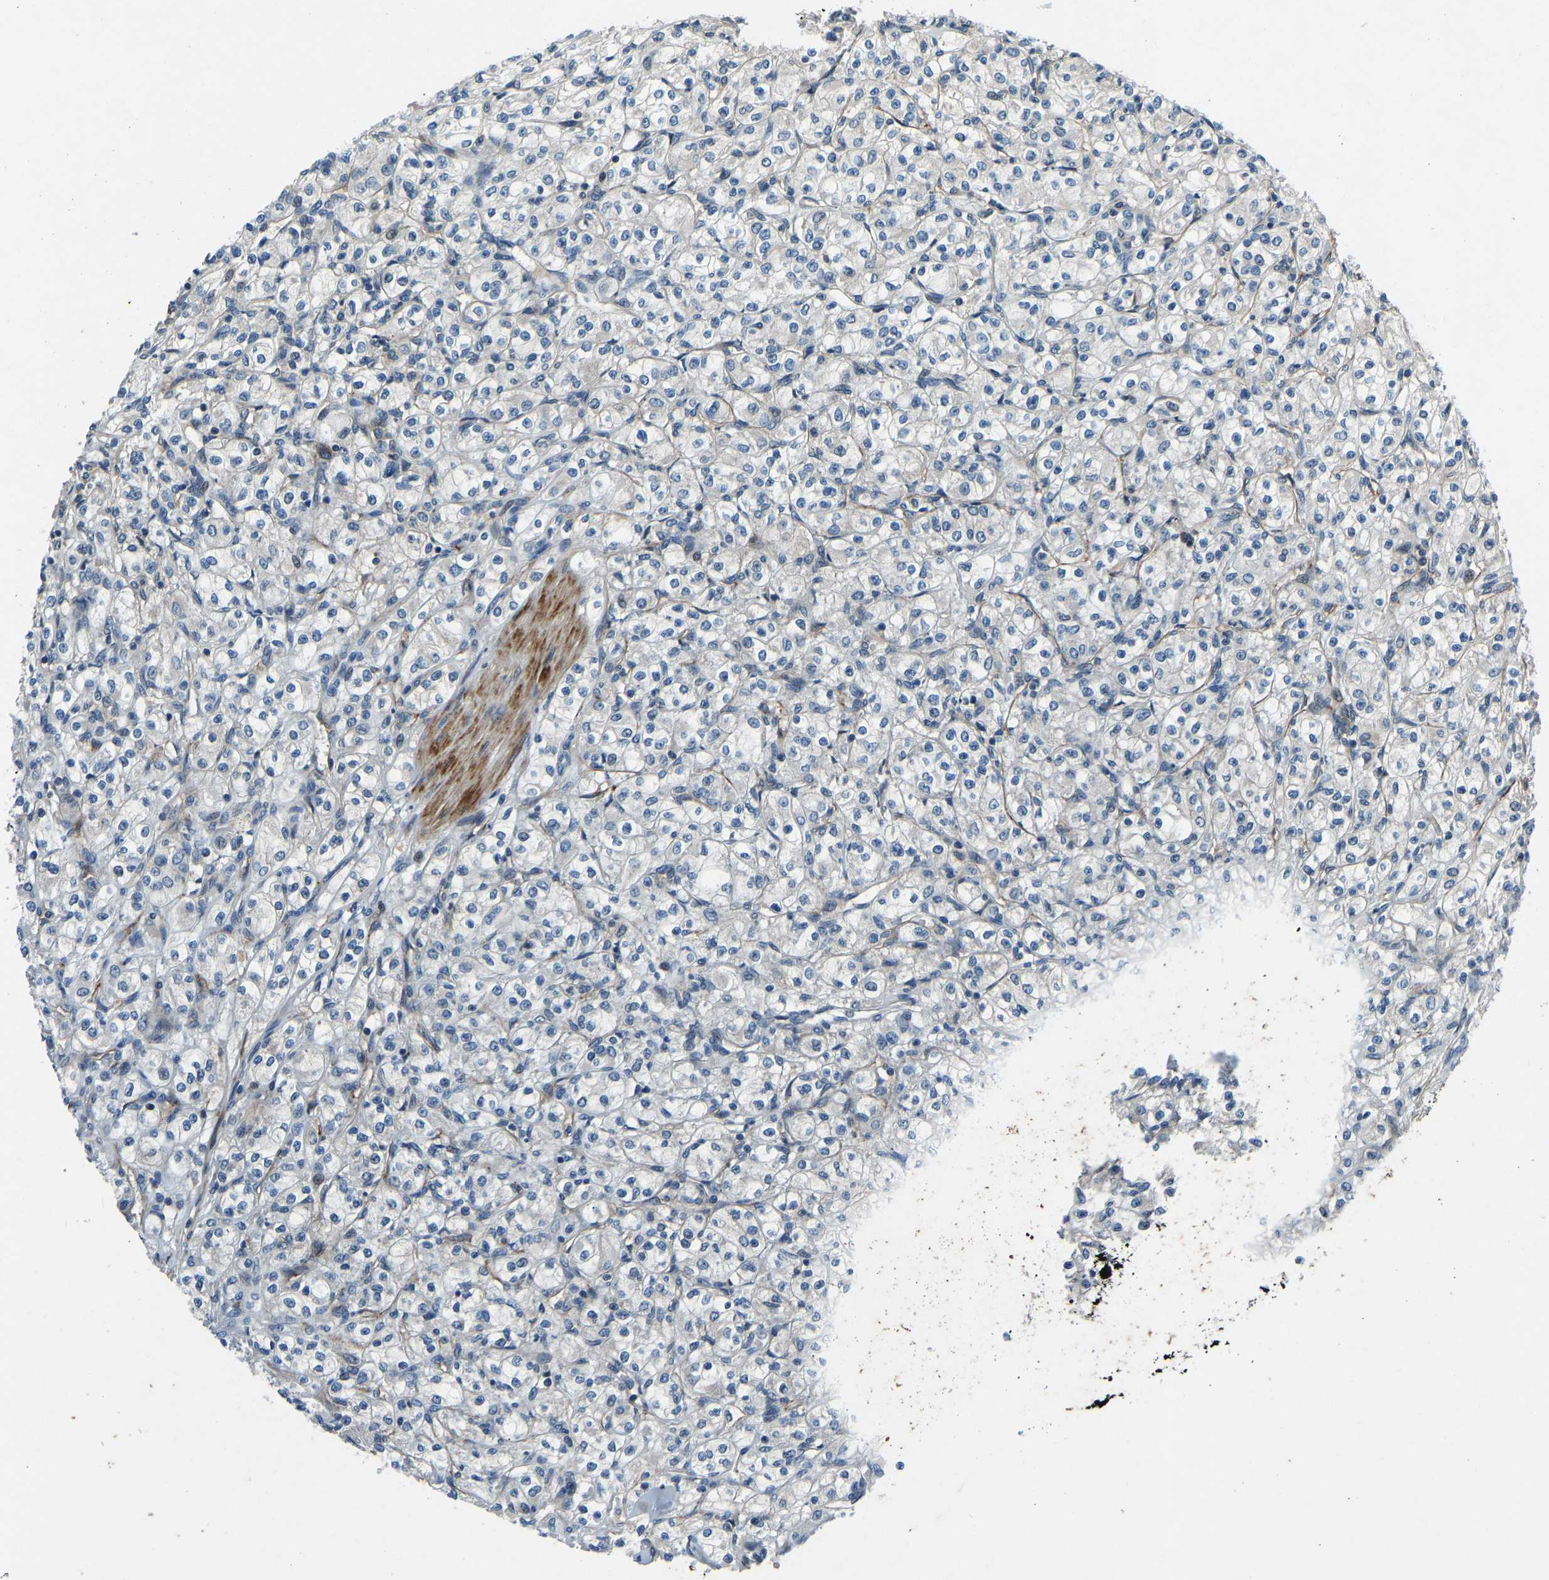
{"staining": {"intensity": "negative", "quantity": "none", "location": "none"}, "tissue": "renal cancer", "cell_type": "Tumor cells", "image_type": "cancer", "snomed": [{"axis": "morphology", "description": "Adenocarcinoma, NOS"}, {"axis": "topography", "description": "Kidney"}], "caption": "Renal adenocarcinoma stained for a protein using immunohistochemistry reveals no staining tumor cells.", "gene": "RLIM", "patient": {"sex": "male", "age": 77}}